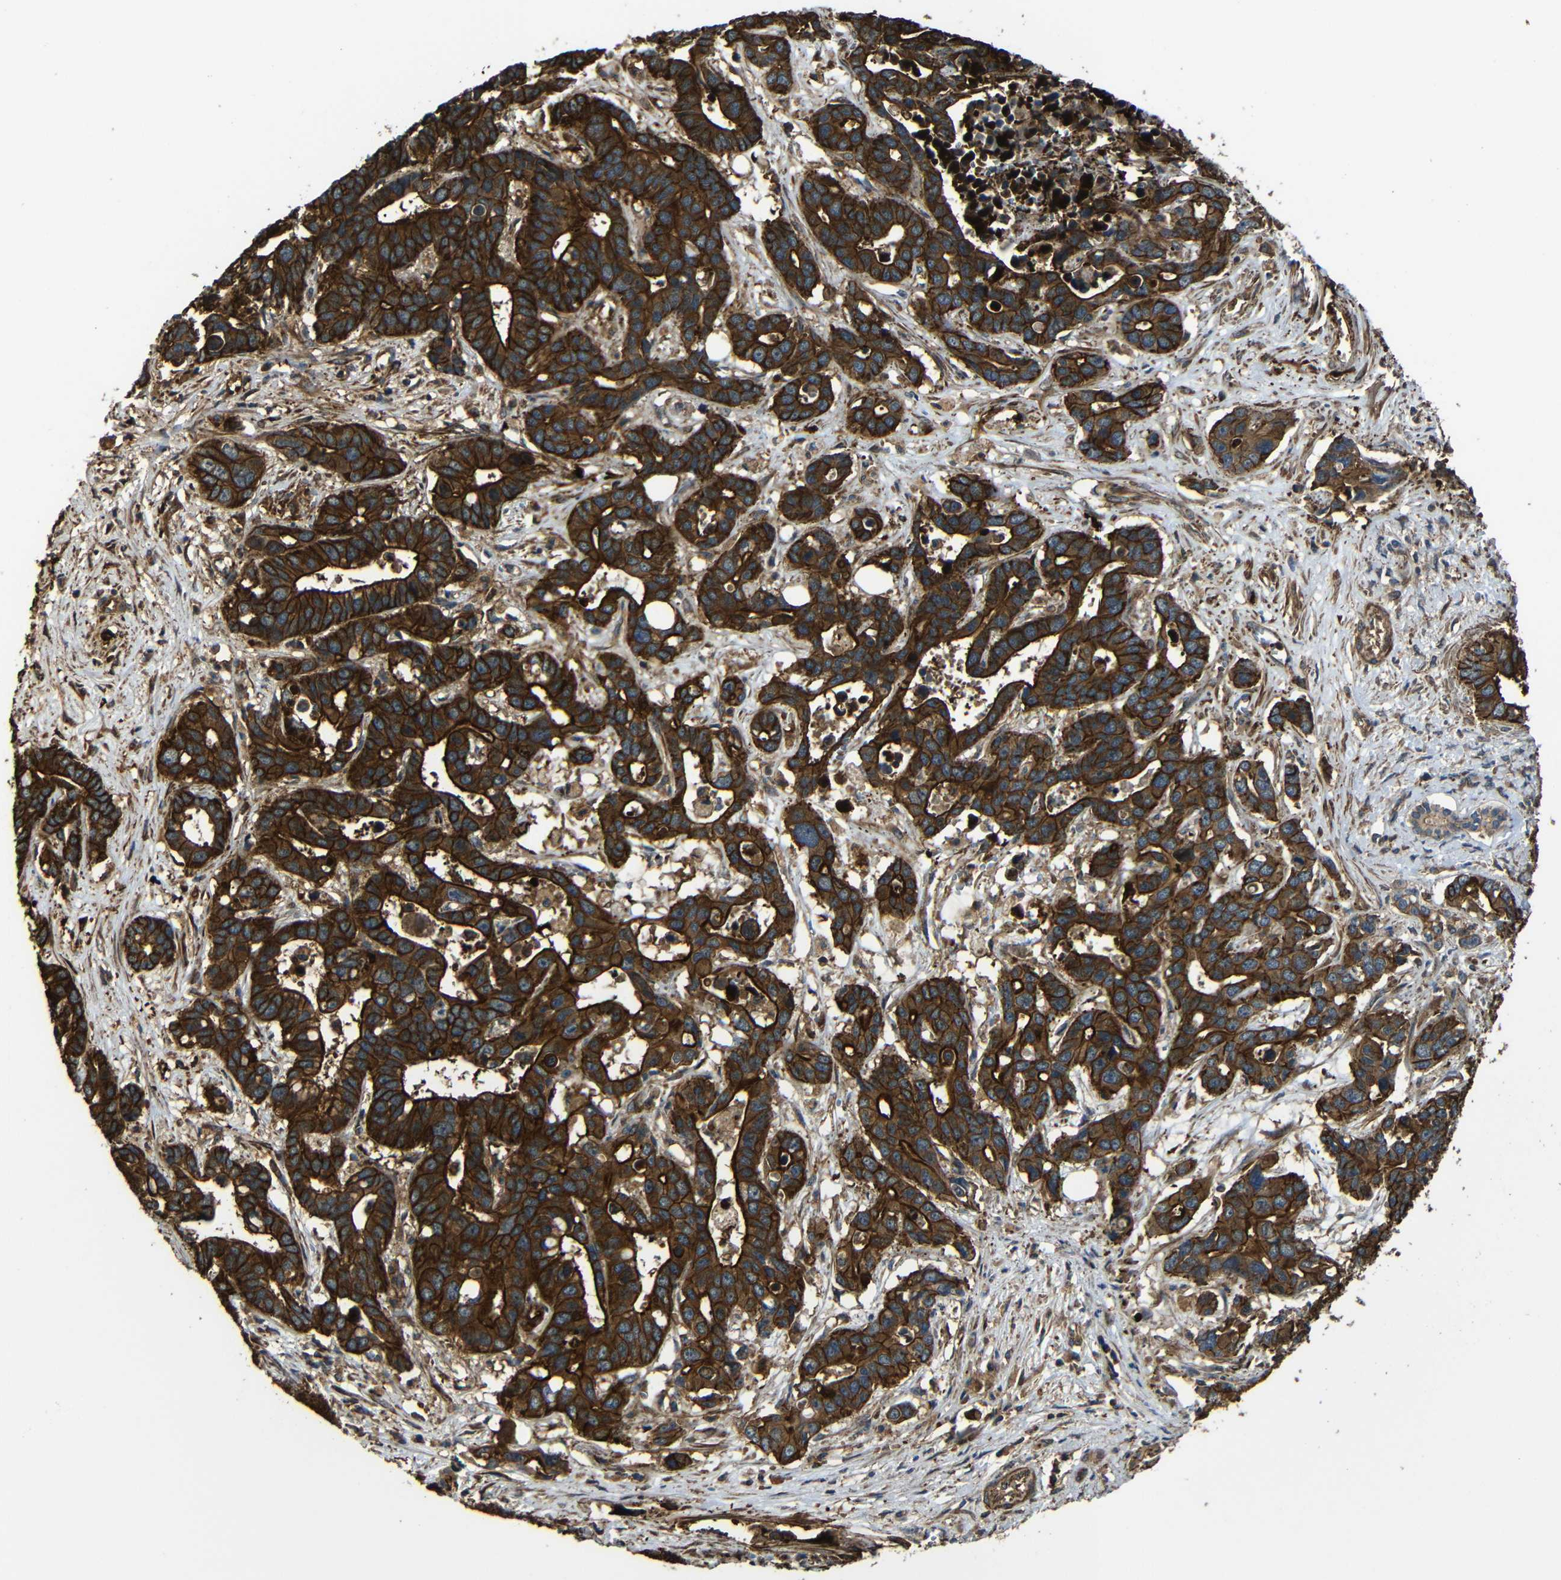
{"staining": {"intensity": "strong", "quantity": ">75%", "location": "cytoplasmic/membranous"}, "tissue": "liver cancer", "cell_type": "Tumor cells", "image_type": "cancer", "snomed": [{"axis": "morphology", "description": "Cholangiocarcinoma"}, {"axis": "topography", "description": "Liver"}], "caption": "This is a photomicrograph of IHC staining of liver cancer, which shows strong positivity in the cytoplasmic/membranous of tumor cells.", "gene": "PTCH1", "patient": {"sex": "female", "age": 65}}